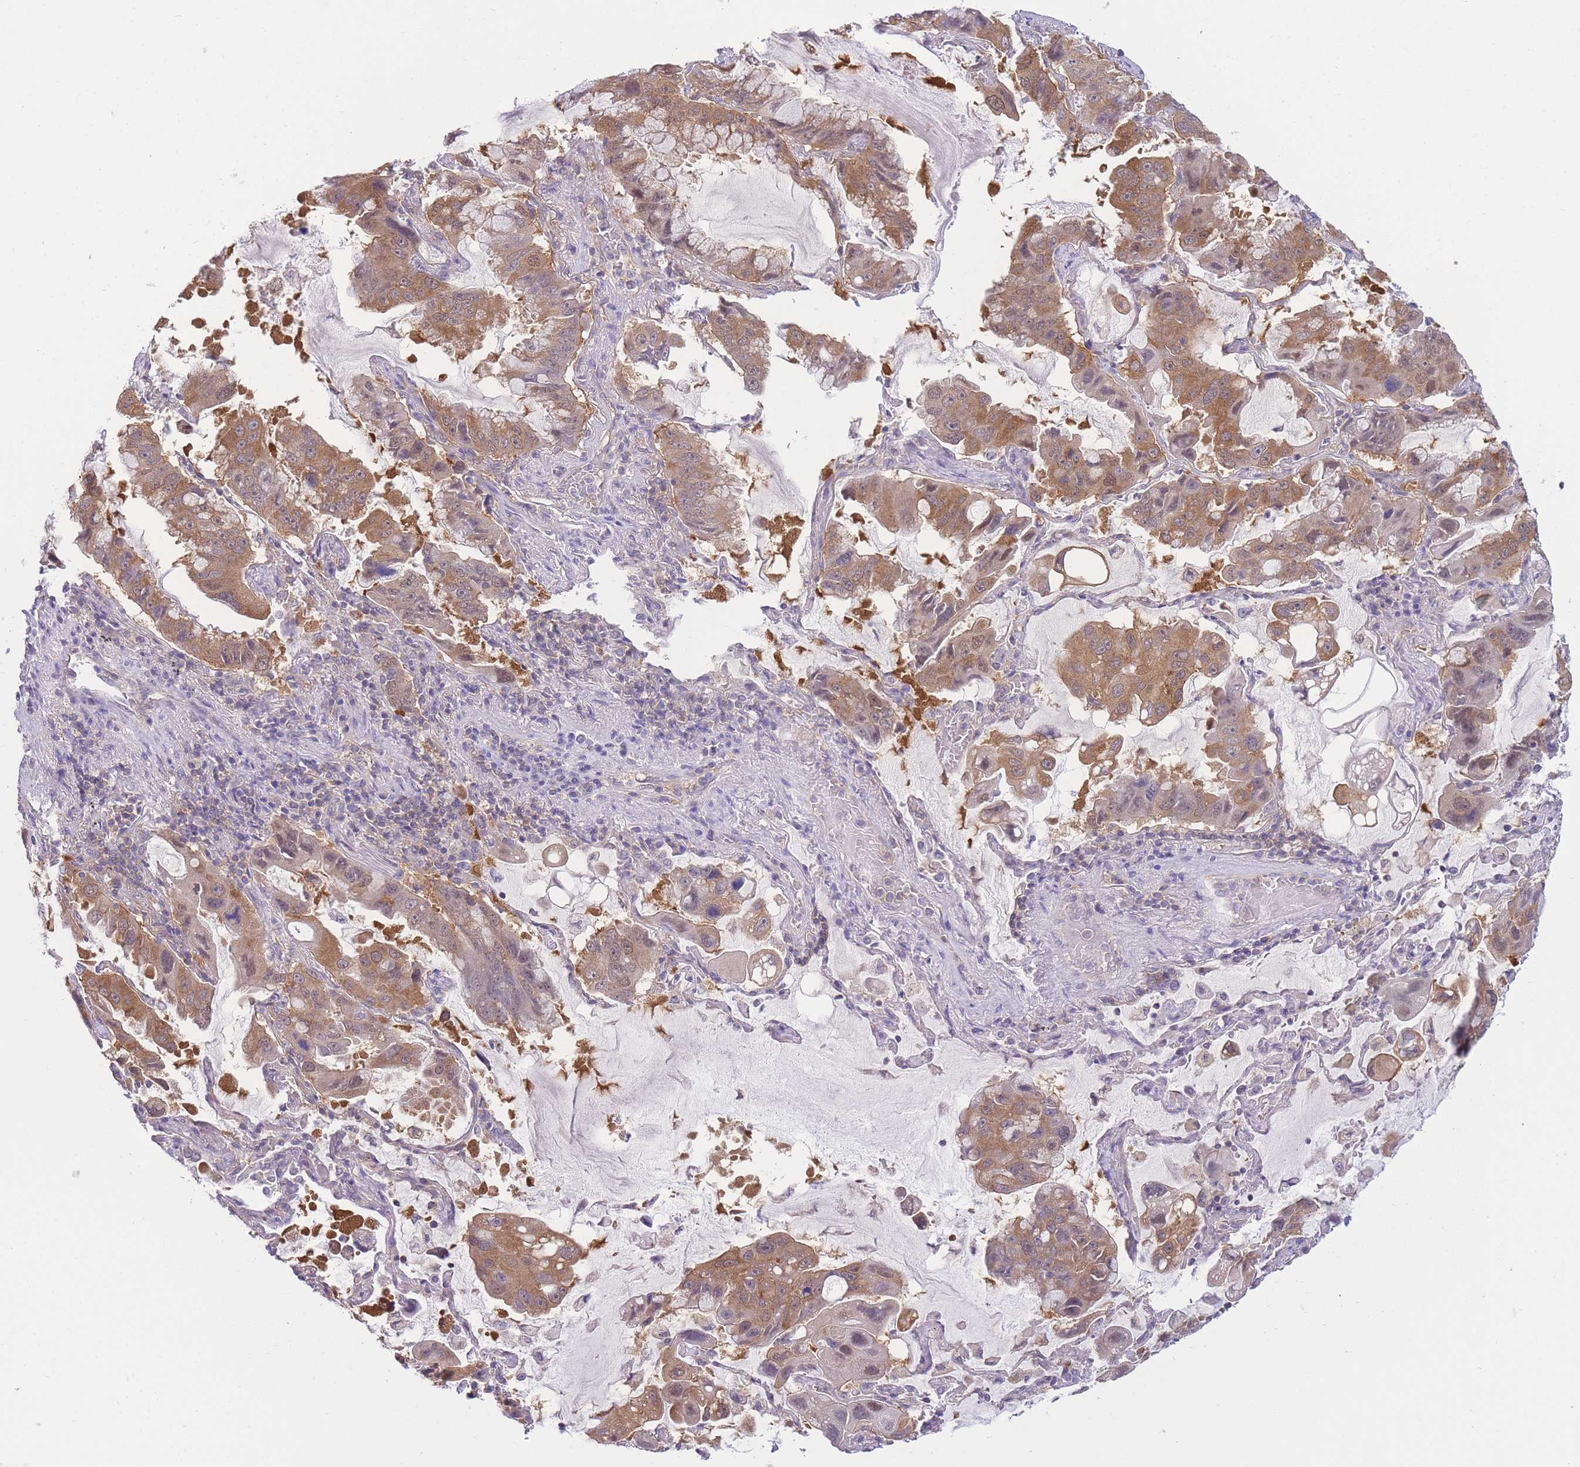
{"staining": {"intensity": "moderate", "quantity": ">75%", "location": "cytoplasmic/membranous"}, "tissue": "lung cancer", "cell_type": "Tumor cells", "image_type": "cancer", "snomed": [{"axis": "morphology", "description": "Adenocarcinoma, NOS"}, {"axis": "topography", "description": "Lung"}], "caption": "Moderate cytoplasmic/membranous positivity for a protein is identified in approximately >75% of tumor cells of lung adenocarcinoma using immunohistochemistry (IHC).", "gene": "PFDN6", "patient": {"sex": "male", "age": 64}}